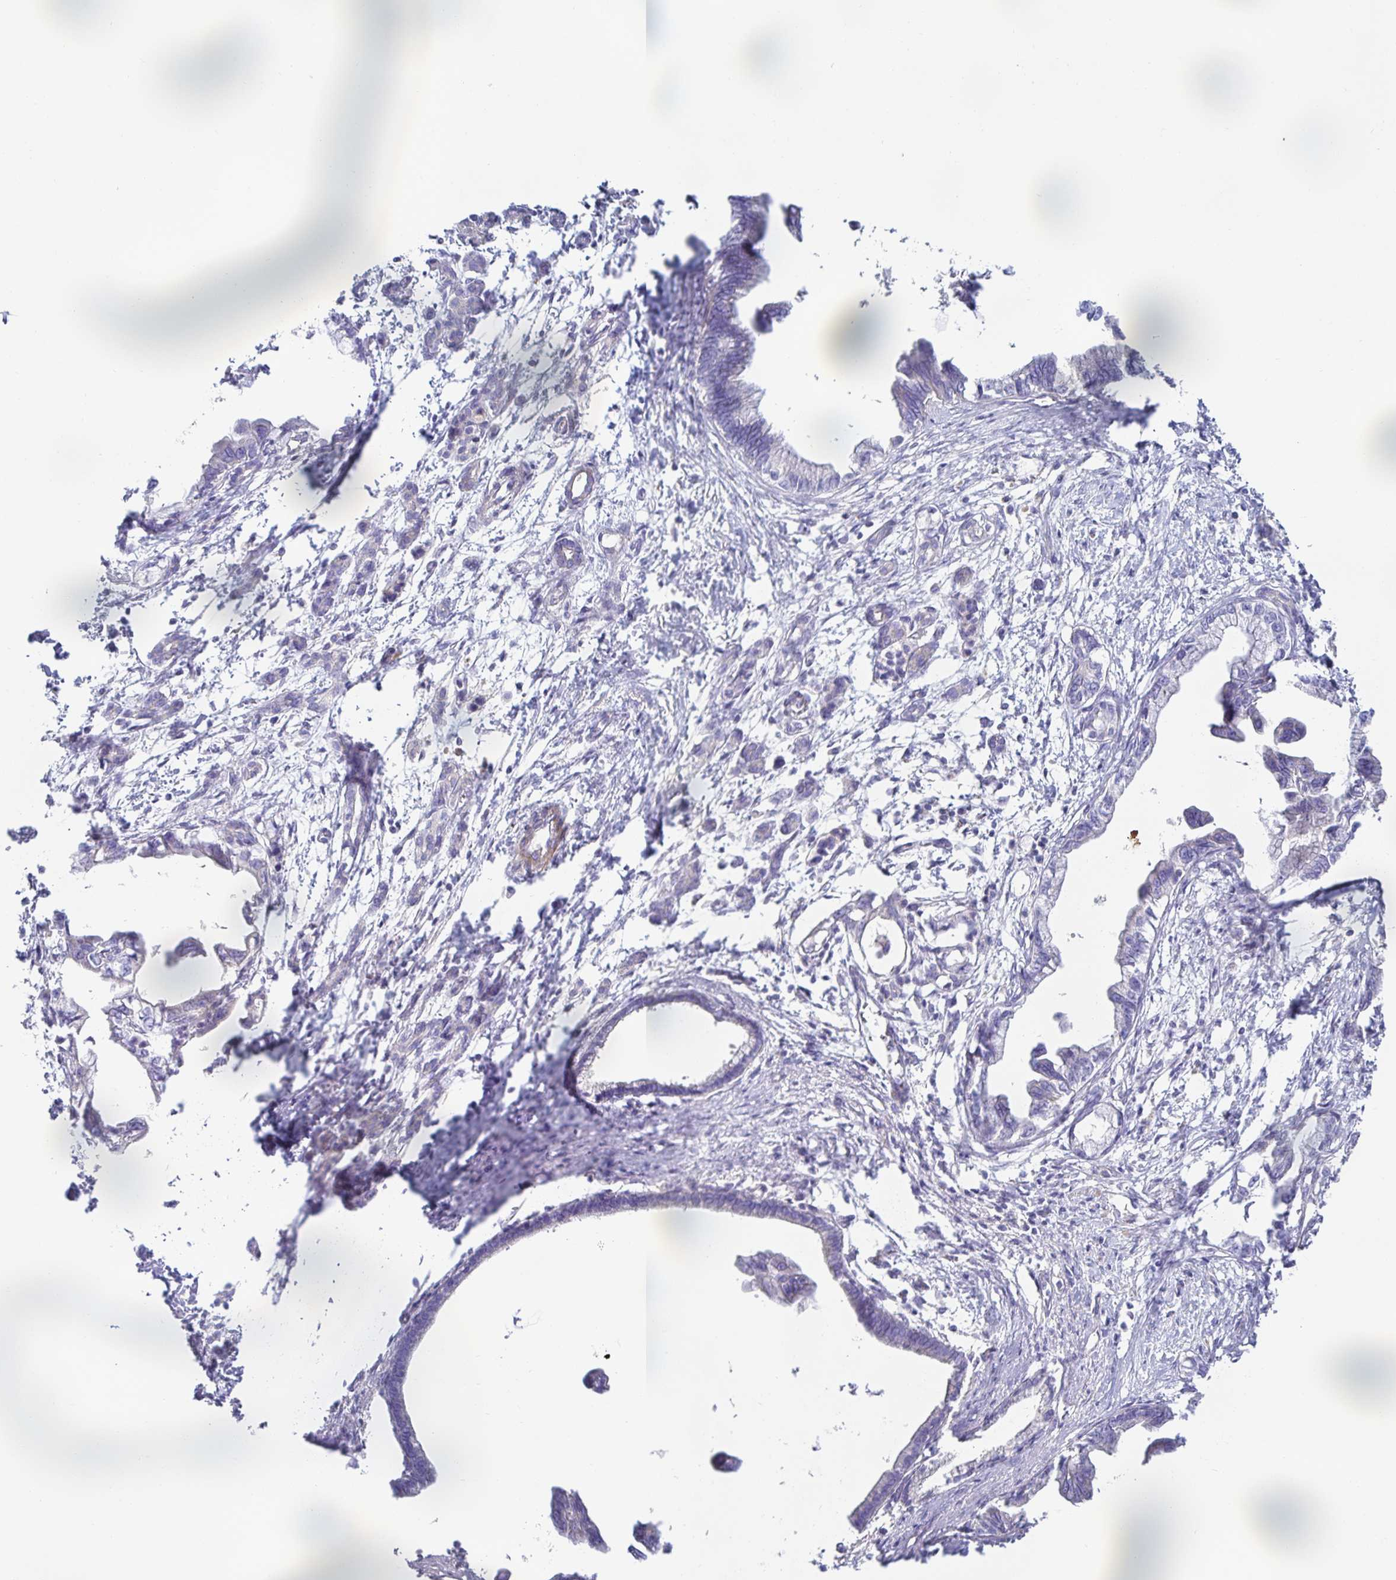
{"staining": {"intensity": "negative", "quantity": "none", "location": "none"}, "tissue": "pancreatic cancer", "cell_type": "Tumor cells", "image_type": "cancer", "snomed": [{"axis": "morphology", "description": "Adenocarcinoma, NOS"}, {"axis": "topography", "description": "Pancreas"}], "caption": "Tumor cells are negative for brown protein staining in pancreatic cancer (adenocarcinoma).", "gene": "METTL22", "patient": {"sex": "male", "age": 61}}